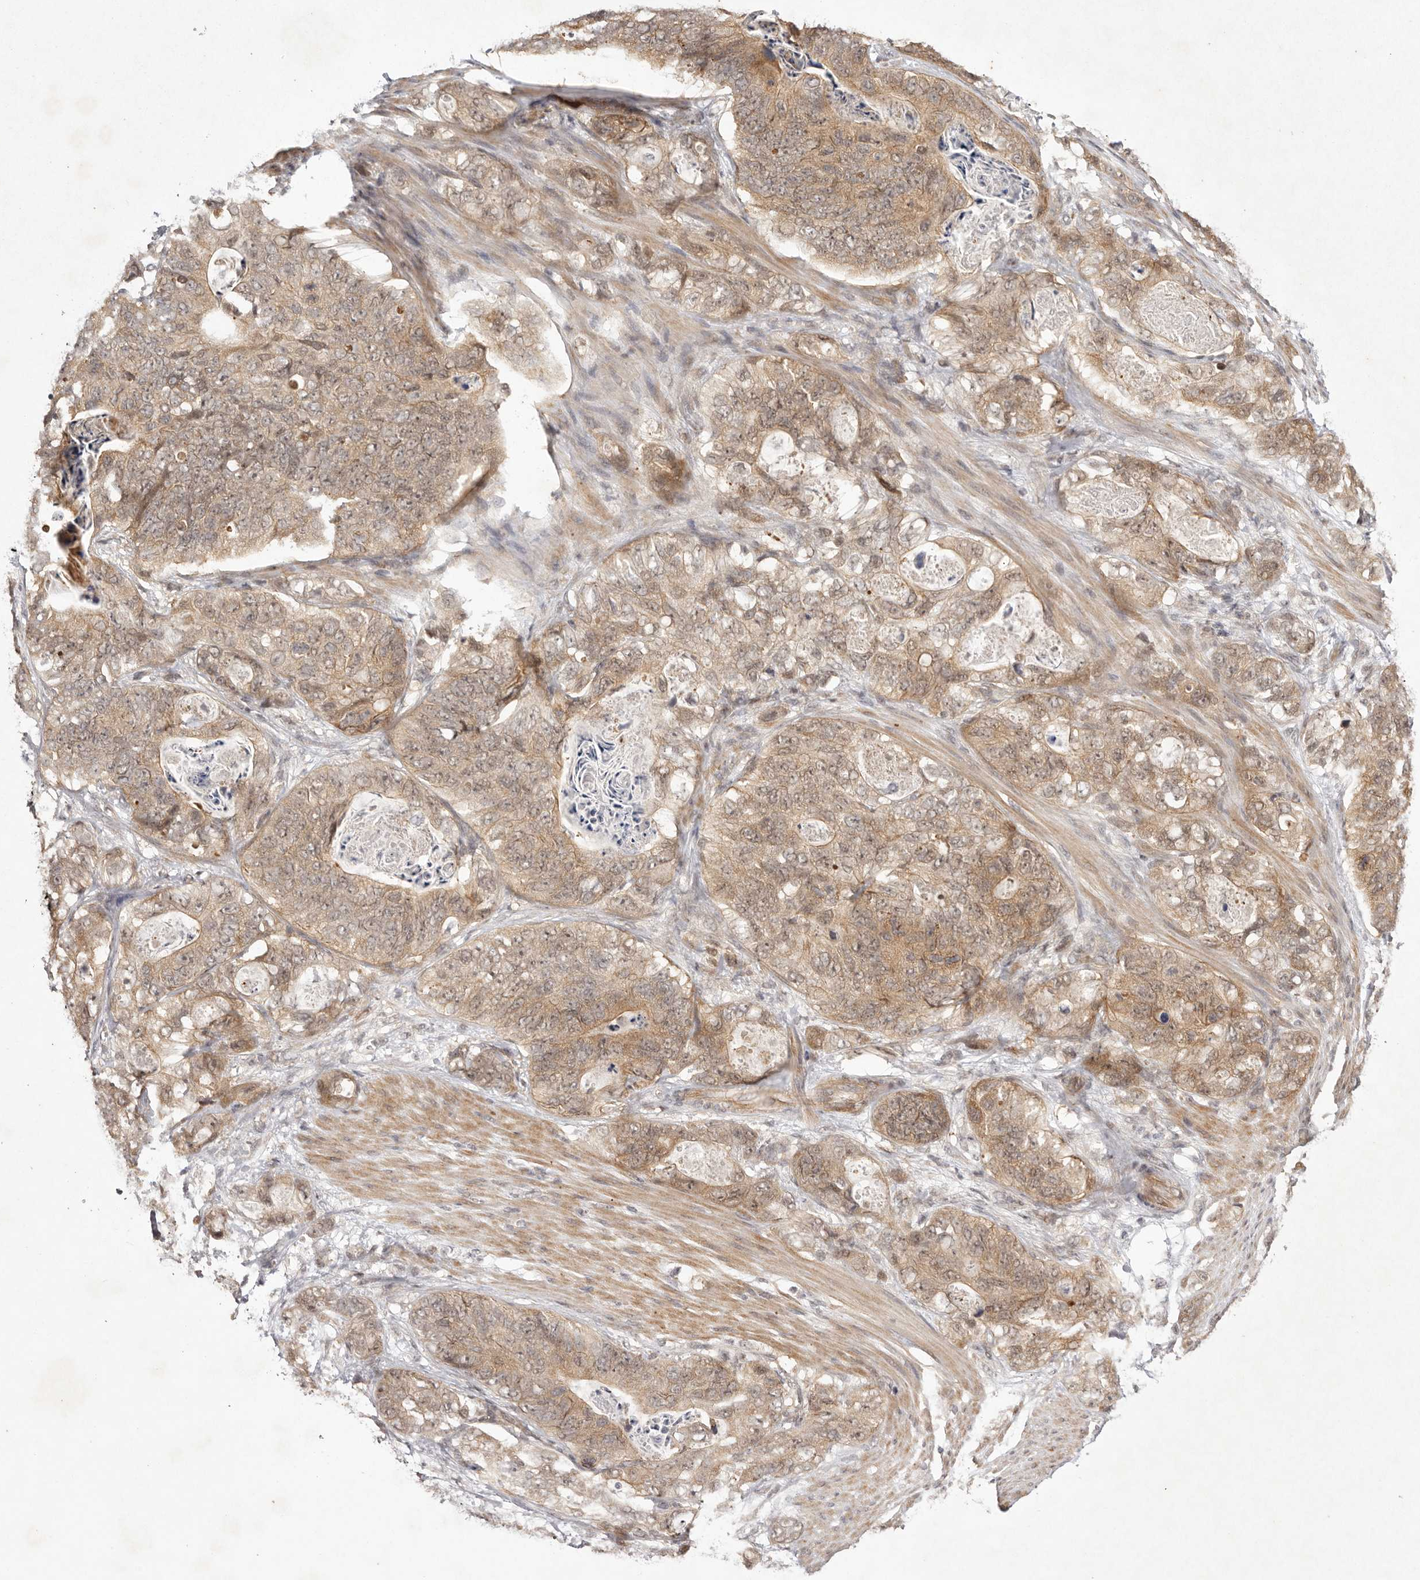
{"staining": {"intensity": "moderate", "quantity": ">75%", "location": "cytoplasmic/membranous"}, "tissue": "stomach cancer", "cell_type": "Tumor cells", "image_type": "cancer", "snomed": [{"axis": "morphology", "description": "Normal tissue, NOS"}, {"axis": "morphology", "description": "Adenocarcinoma, NOS"}, {"axis": "topography", "description": "Stomach"}], "caption": "DAB (3,3'-diaminobenzidine) immunohistochemical staining of human stomach cancer (adenocarcinoma) reveals moderate cytoplasmic/membranous protein staining in approximately >75% of tumor cells.", "gene": "BUD31", "patient": {"sex": "female", "age": 89}}